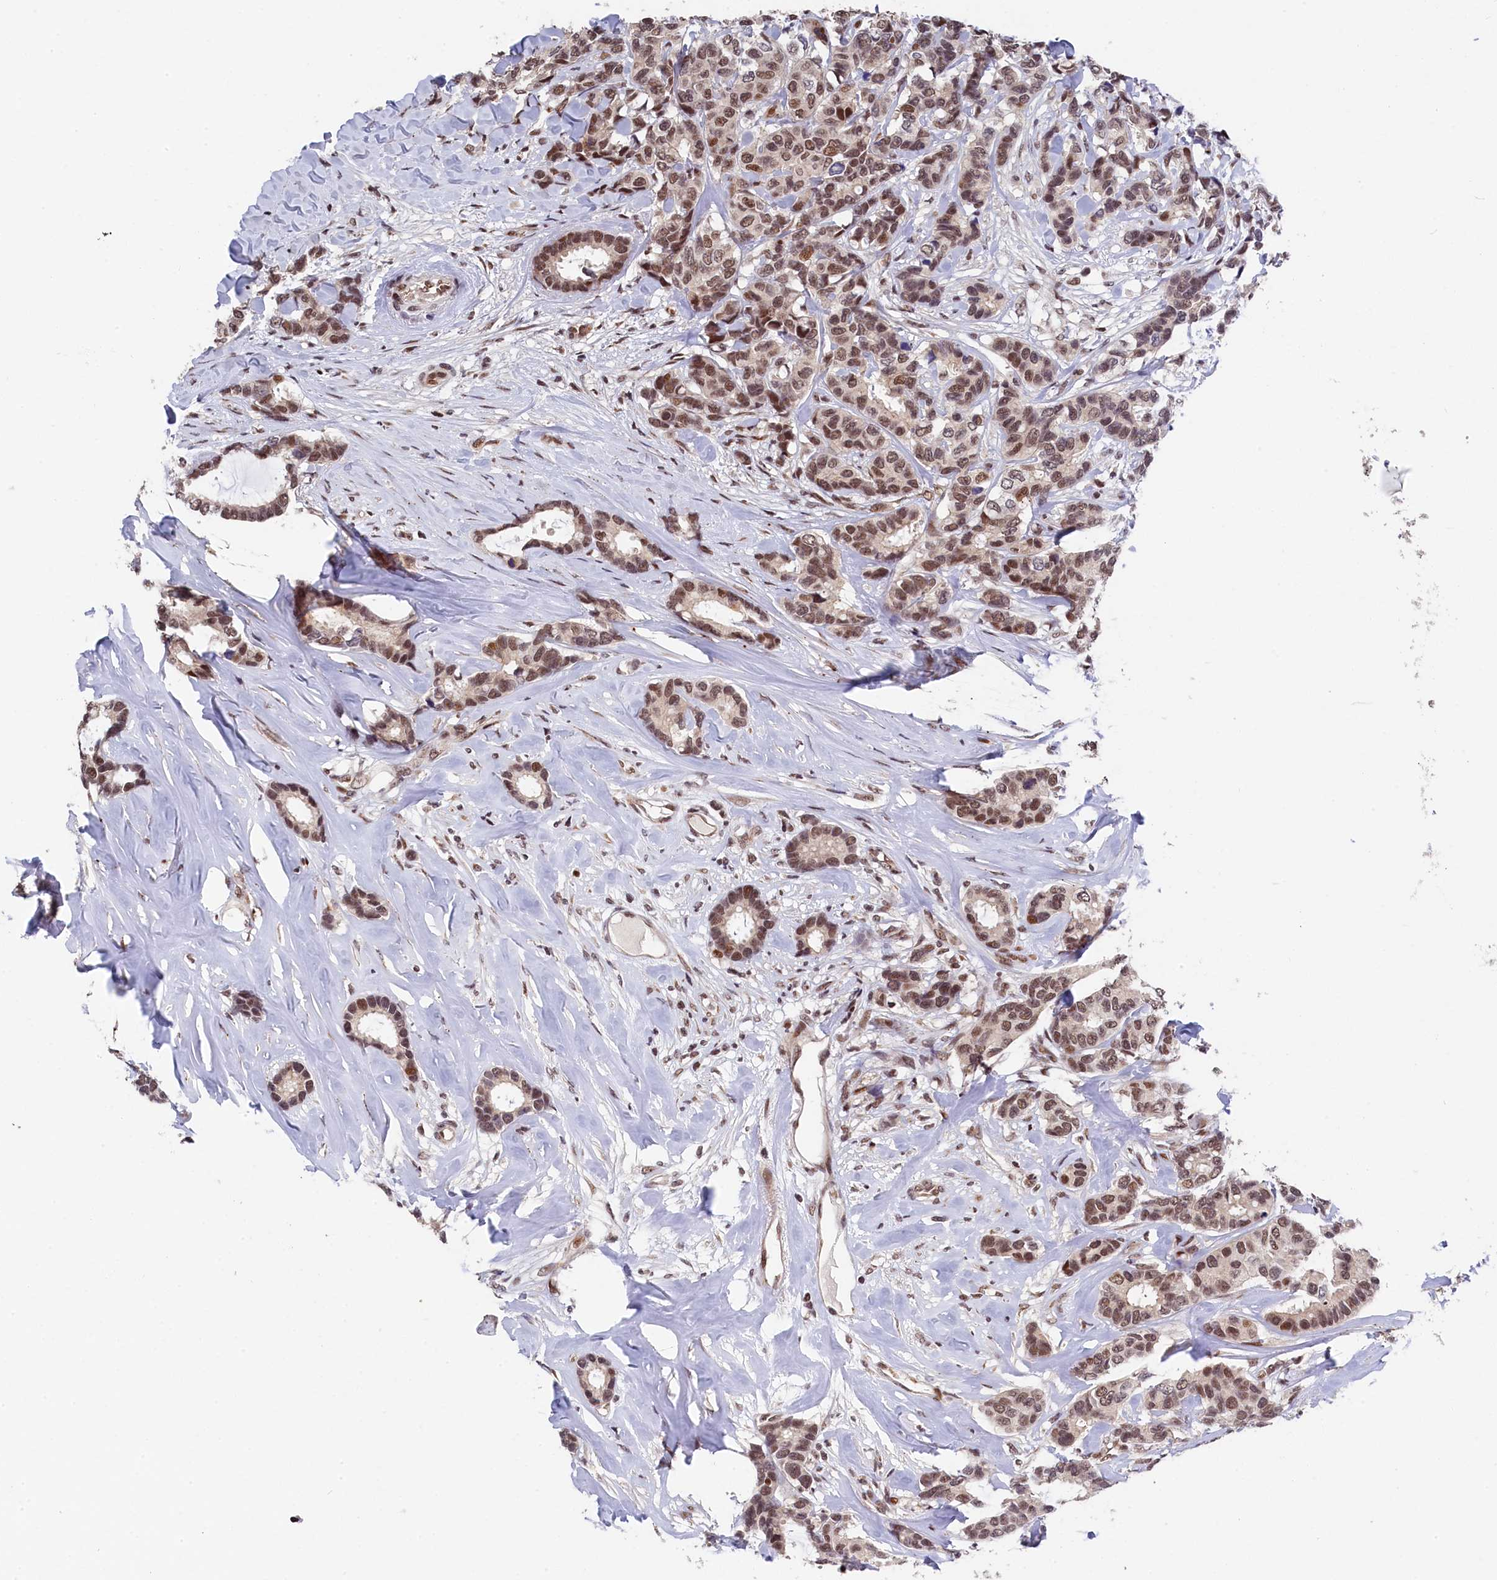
{"staining": {"intensity": "moderate", "quantity": ">75%", "location": "nuclear"}, "tissue": "breast cancer", "cell_type": "Tumor cells", "image_type": "cancer", "snomed": [{"axis": "morphology", "description": "Duct carcinoma"}, {"axis": "topography", "description": "Breast"}], "caption": "Breast cancer (invasive ductal carcinoma) tissue shows moderate nuclear staining in about >75% of tumor cells (Brightfield microscopy of DAB IHC at high magnification).", "gene": "ADIG", "patient": {"sex": "female", "age": 87}}